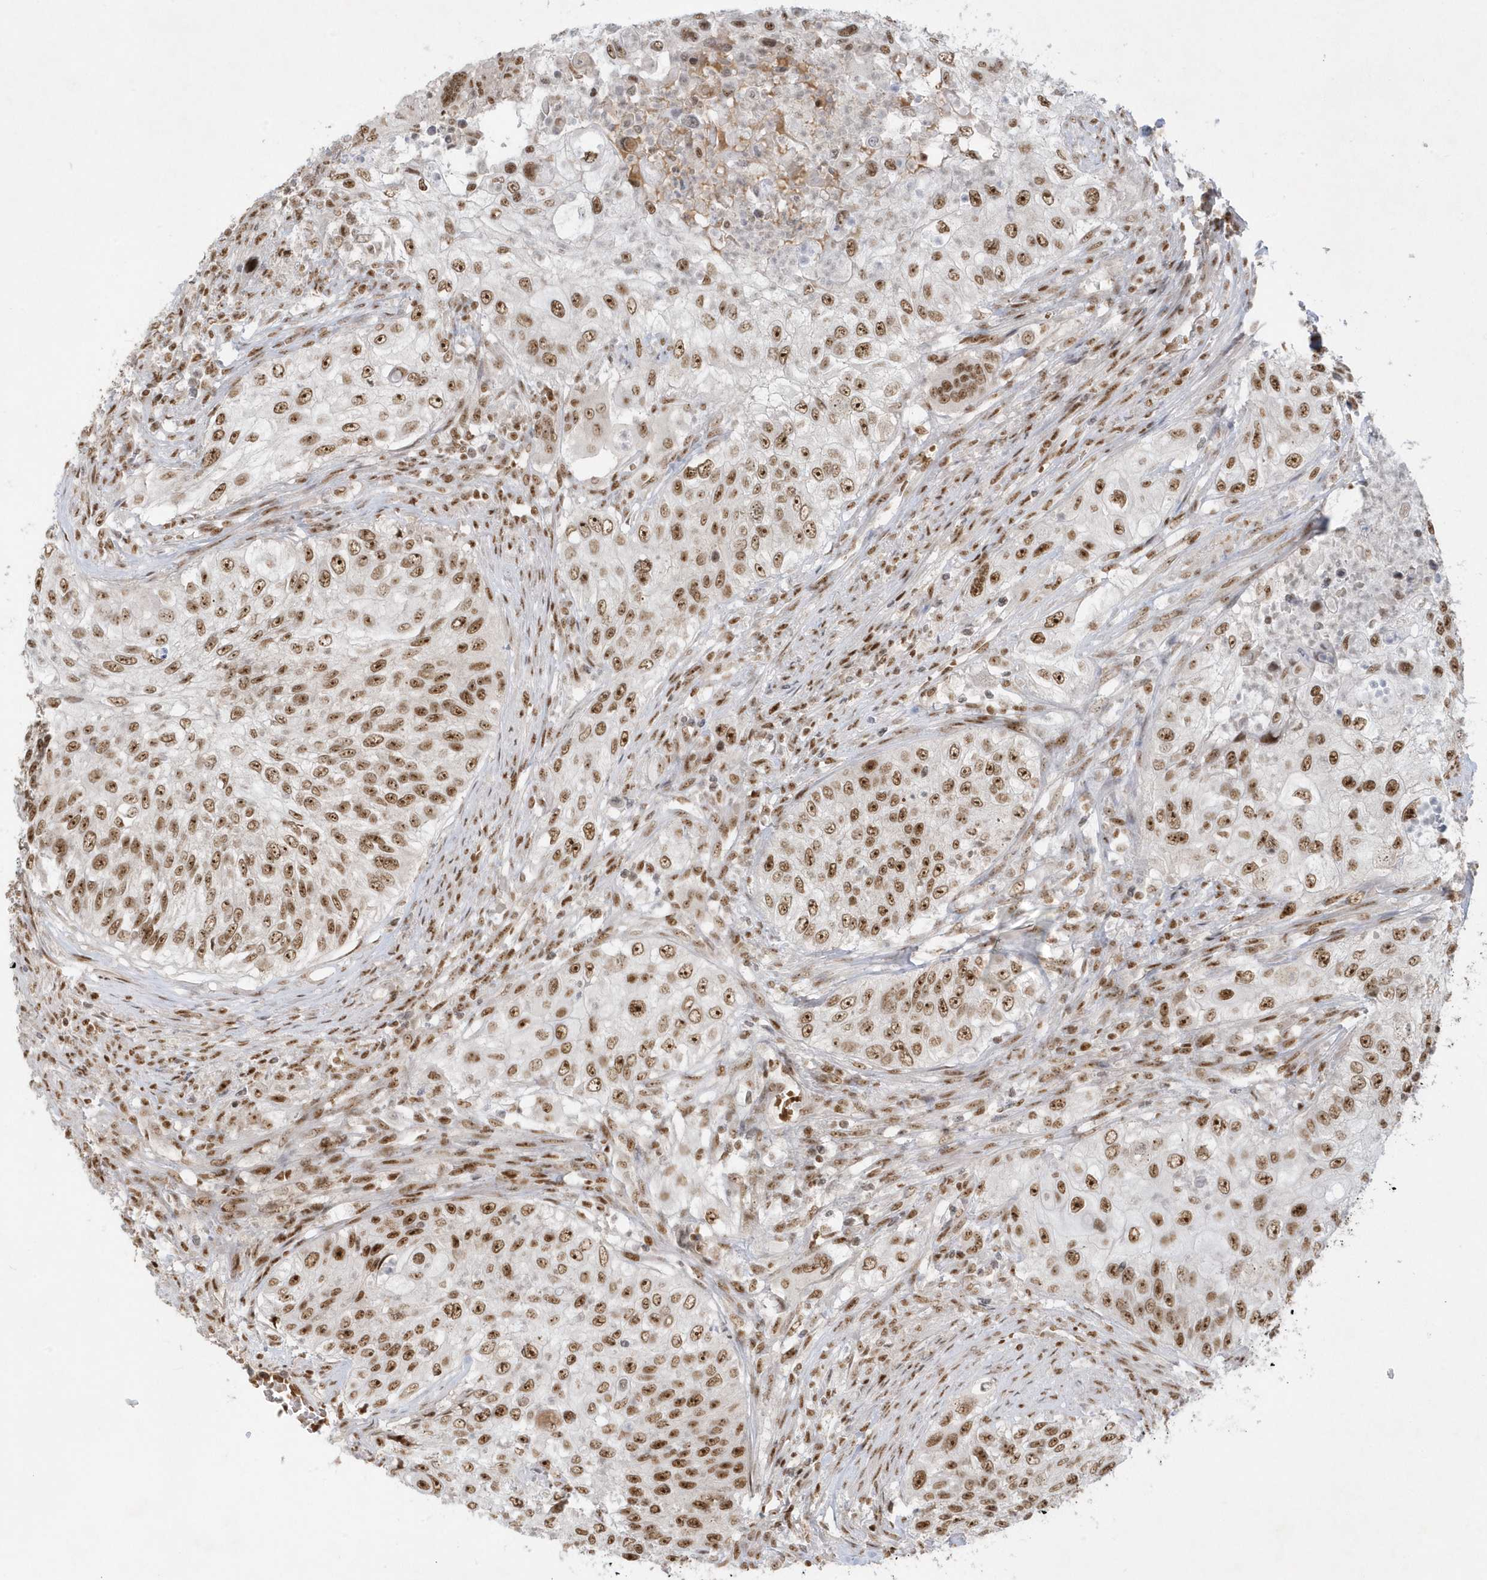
{"staining": {"intensity": "moderate", "quantity": ">75%", "location": "nuclear"}, "tissue": "urothelial cancer", "cell_type": "Tumor cells", "image_type": "cancer", "snomed": [{"axis": "morphology", "description": "Urothelial carcinoma, High grade"}, {"axis": "topography", "description": "Urinary bladder"}], "caption": "The histopathology image displays a brown stain indicating the presence of a protein in the nuclear of tumor cells in urothelial carcinoma (high-grade).", "gene": "PPIL2", "patient": {"sex": "female", "age": 60}}